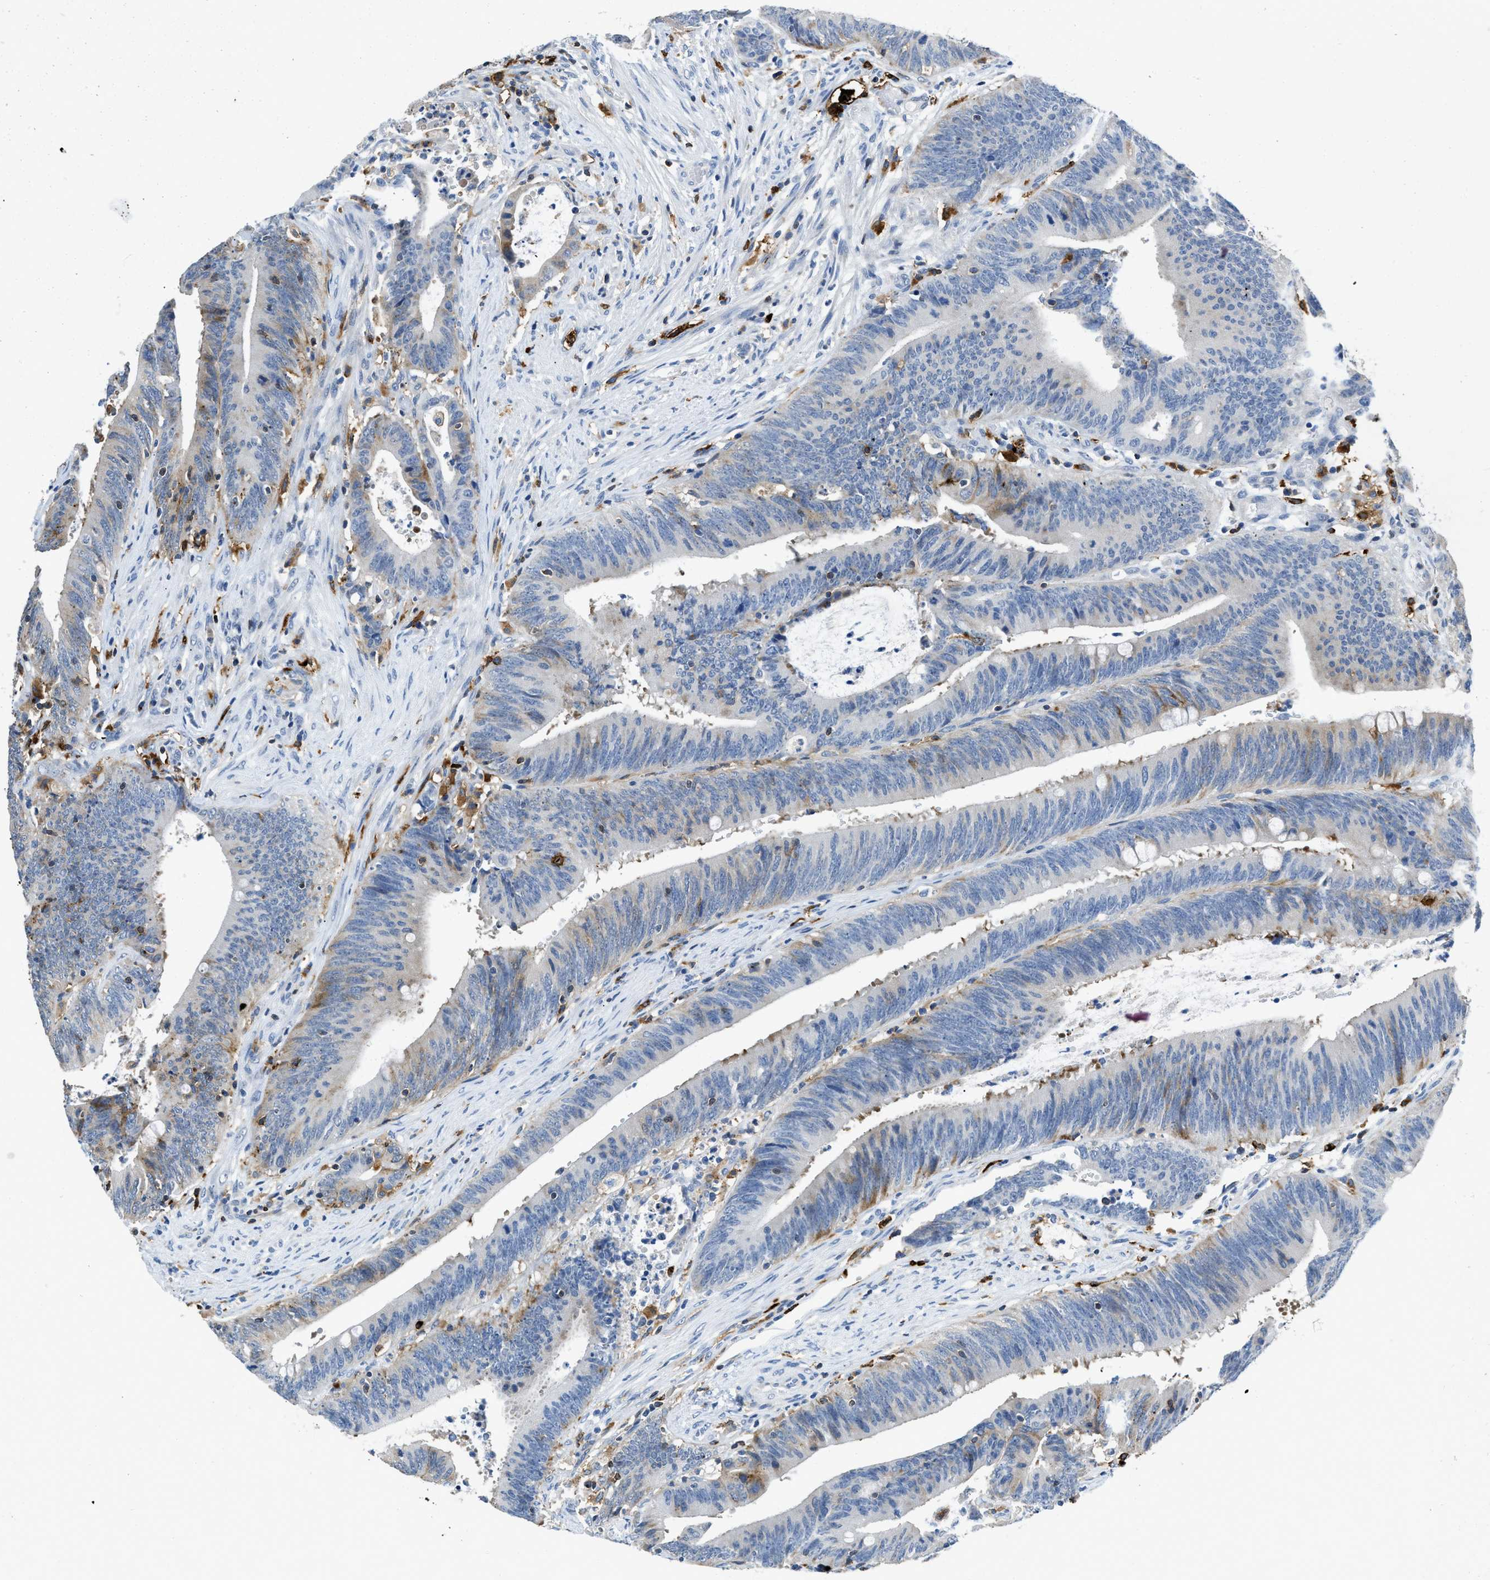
{"staining": {"intensity": "weak", "quantity": "<25%", "location": "cytoplasmic/membranous"}, "tissue": "colorectal cancer", "cell_type": "Tumor cells", "image_type": "cancer", "snomed": [{"axis": "morphology", "description": "Normal tissue, NOS"}, {"axis": "morphology", "description": "Adenocarcinoma, NOS"}, {"axis": "topography", "description": "Rectum"}], "caption": "A histopathology image of colorectal cancer (adenocarcinoma) stained for a protein demonstrates no brown staining in tumor cells. The staining is performed using DAB brown chromogen with nuclei counter-stained in using hematoxylin.", "gene": "CD226", "patient": {"sex": "female", "age": 66}}